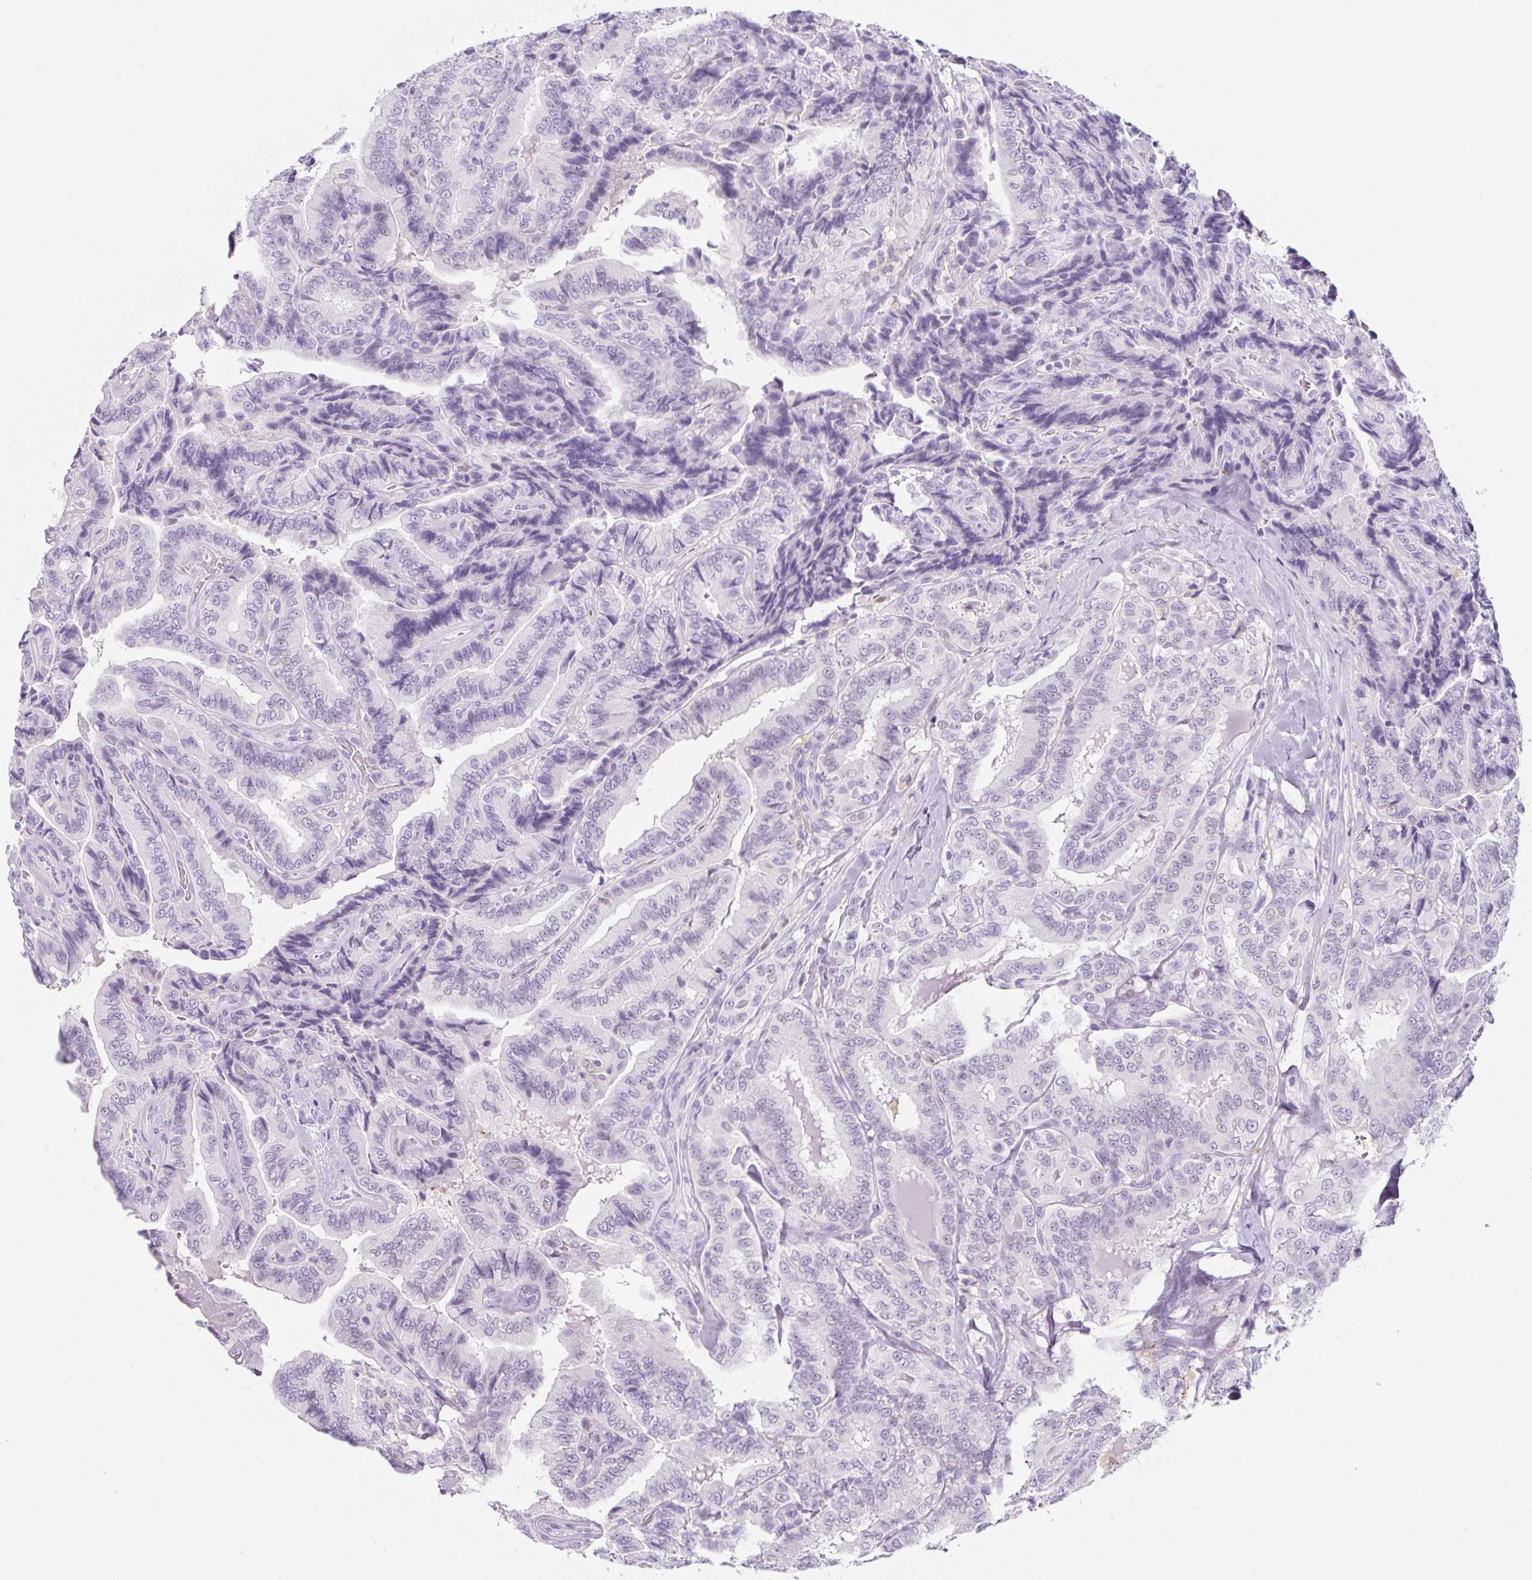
{"staining": {"intensity": "negative", "quantity": "none", "location": "none"}, "tissue": "thyroid cancer", "cell_type": "Tumor cells", "image_type": "cancer", "snomed": [{"axis": "morphology", "description": "Papillary adenocarcinoma, NOS"}, {"axis": "topography", "description": "Thyroid gland"}], "caption": "Protein analysis of thyroid cancer (papillary adenocarcinoma) reveals no significant expression in tumor cells.", "gene": "TNFRSF8", "patient": {"sex": "male", "age": 61}}